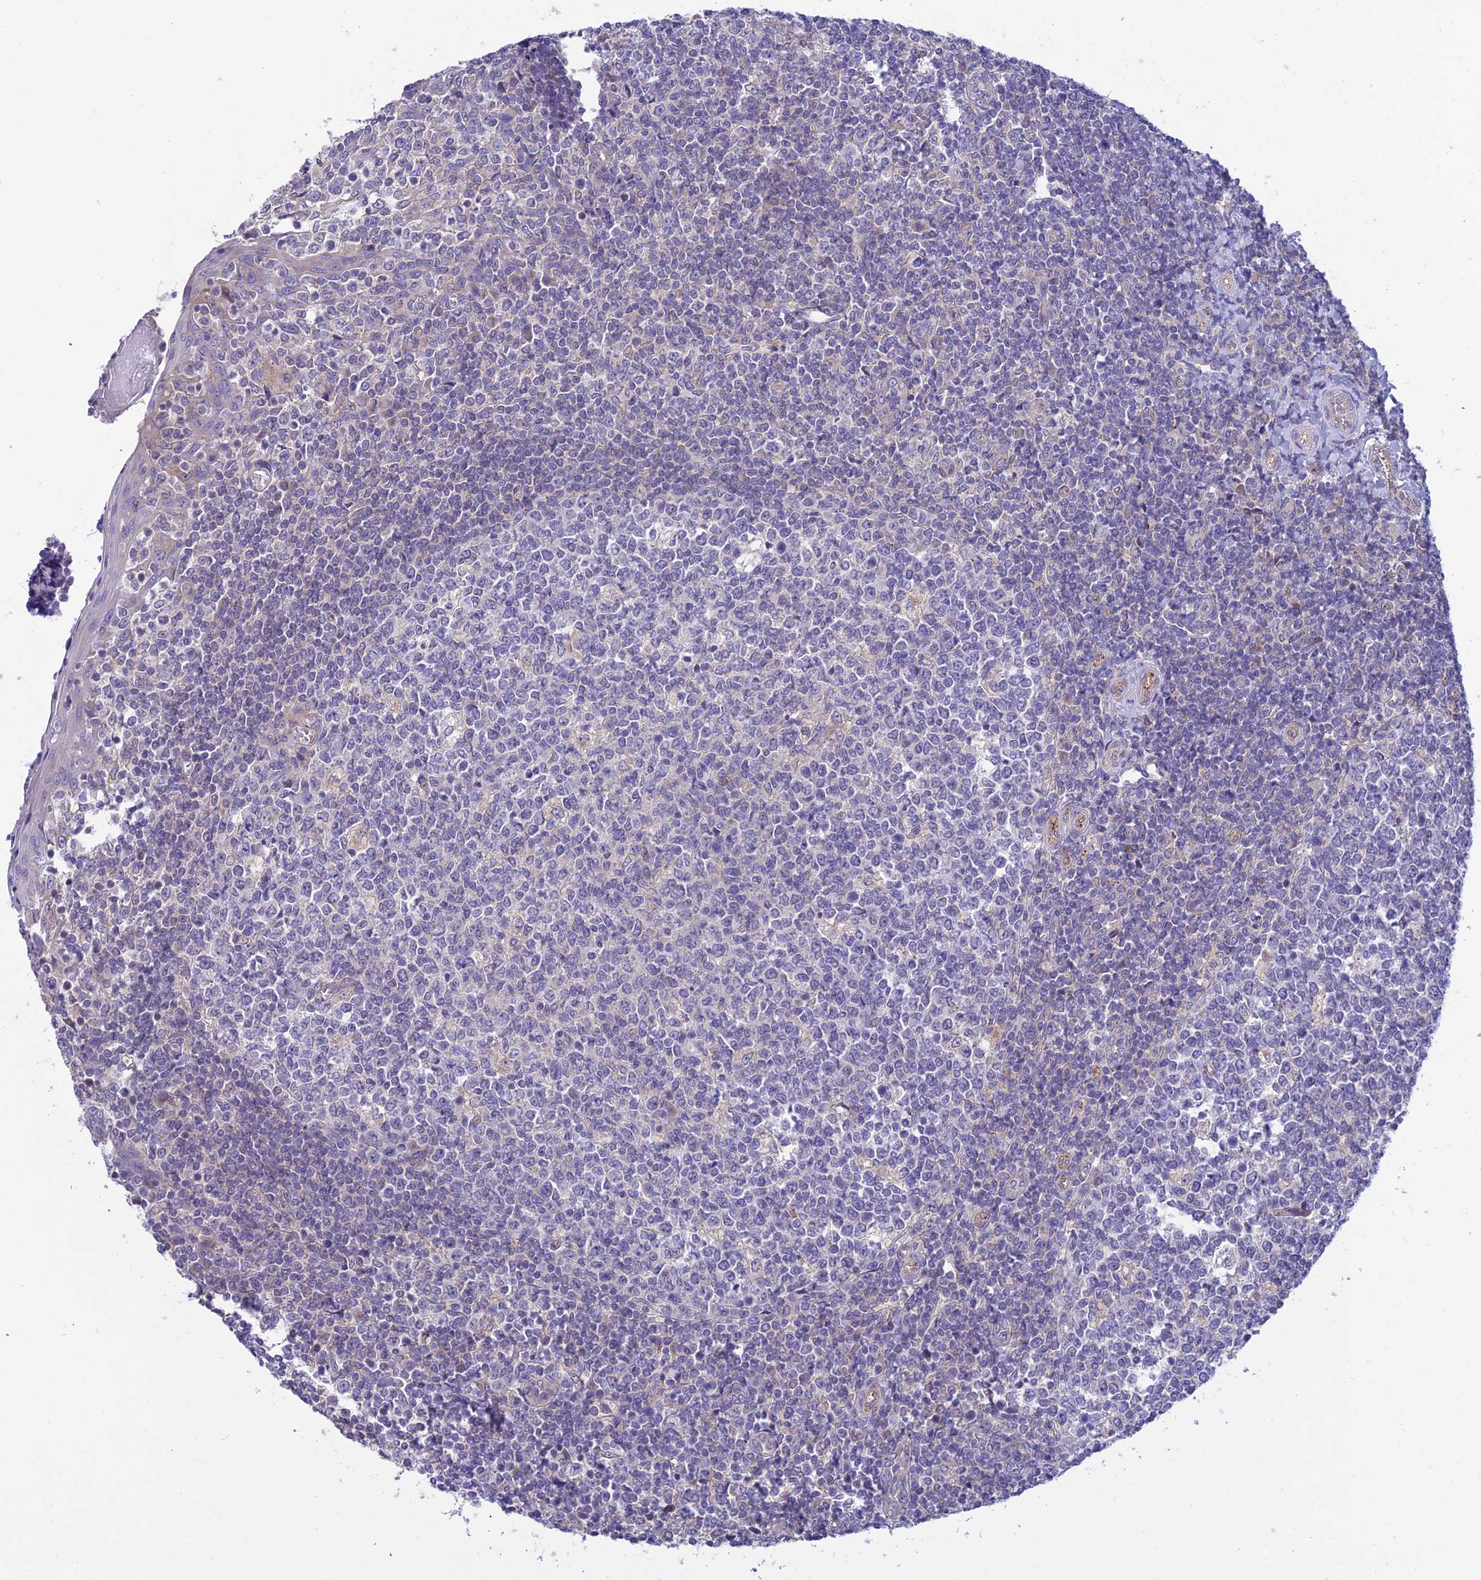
{"staining": {"intensity": "negative", "quantity": "none", "location": "none"}, "tissue": "tonsil", "cell_type": "Germinal center cells", "image_type": "normal", "snomed": [{"axis": "morphology", "description": "Normal tissue, NOS"}, {"axis": "topography", "description": "Tonsil"}], "caption": "There is no significant positivity in germinal center cells of tonsil. (Brightfield microscopy of DAB immunohistochemistry at high magnification).", "gene": "DUS2", "patient": {"sex": "female", "age": 19}}